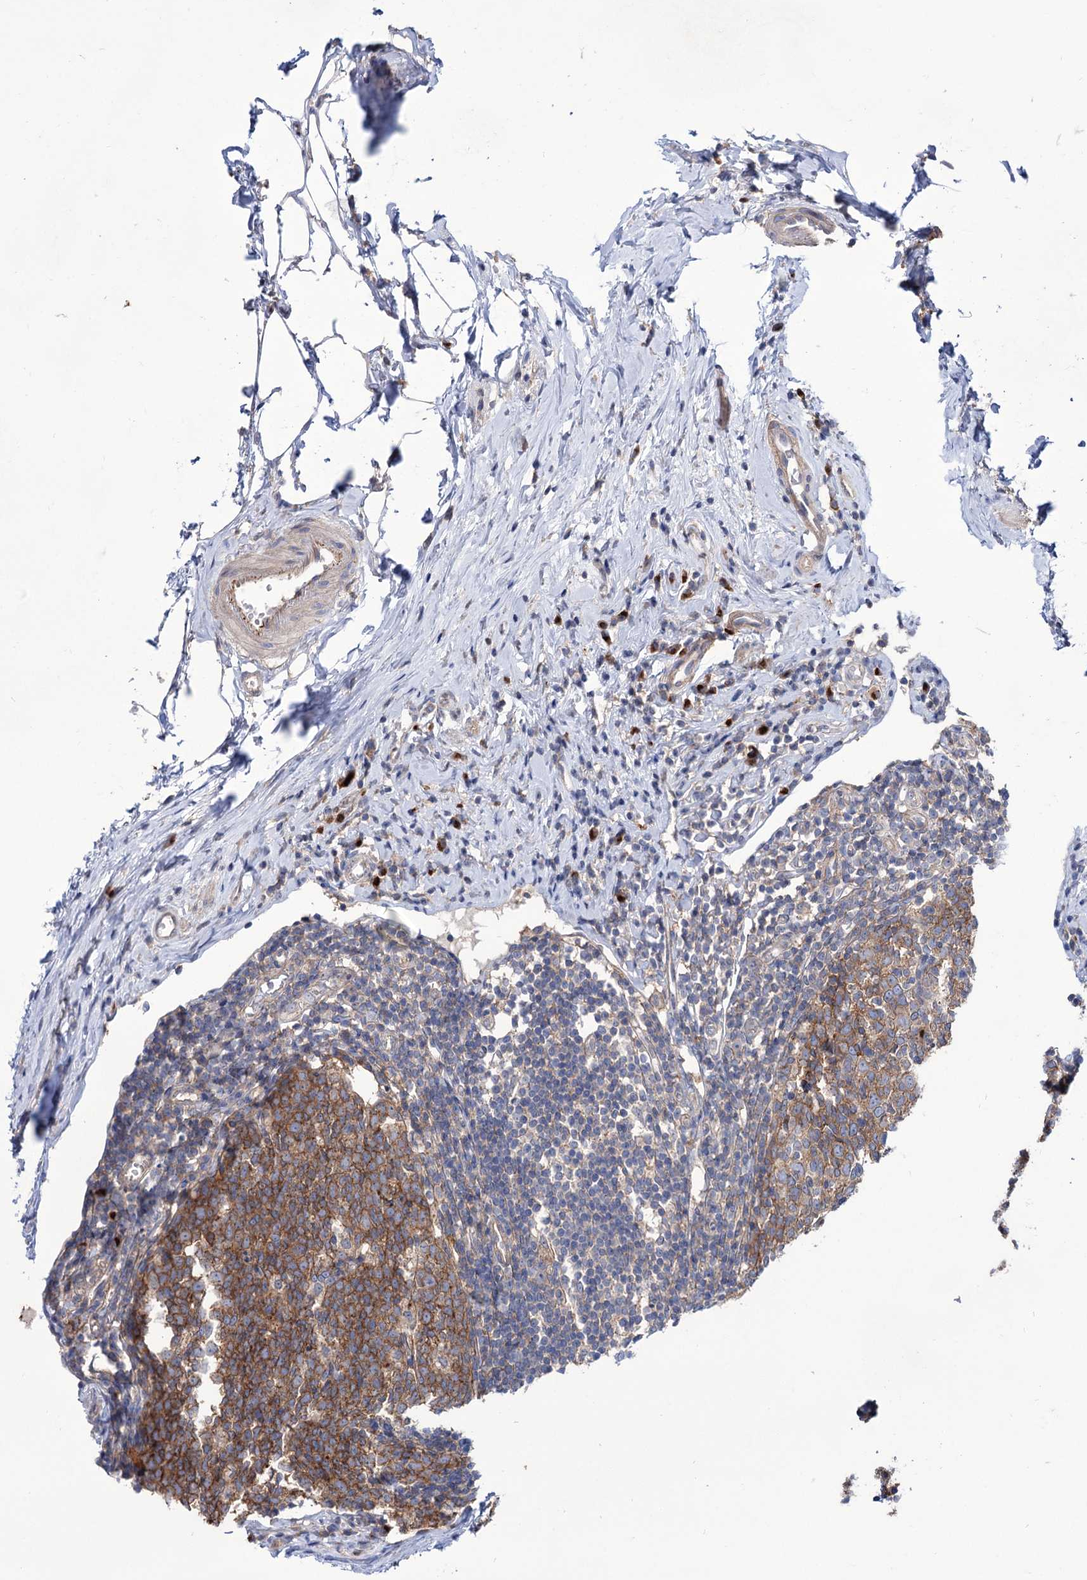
{"staining": {"intensity": "weak", "quantity": "25%-75%", "location": "cytoplasmic/membranous"}, "tissue": "appendix", "cell_type": "Glandular cells", "image_type": "normal", "snomed": [{"axis": "morphology", "description": "Normal tissue, NOS"}, {"axis": "topography", "description": "Appendix"}], "caption": "Immunohistochemical staining of normal appendix reveals weak cytoplasmic/membranous protein positivity in approximately 25%-75% of glandular cells.", "gene": "SEC24A", "patient": {"sex": "female", "age": 54}}